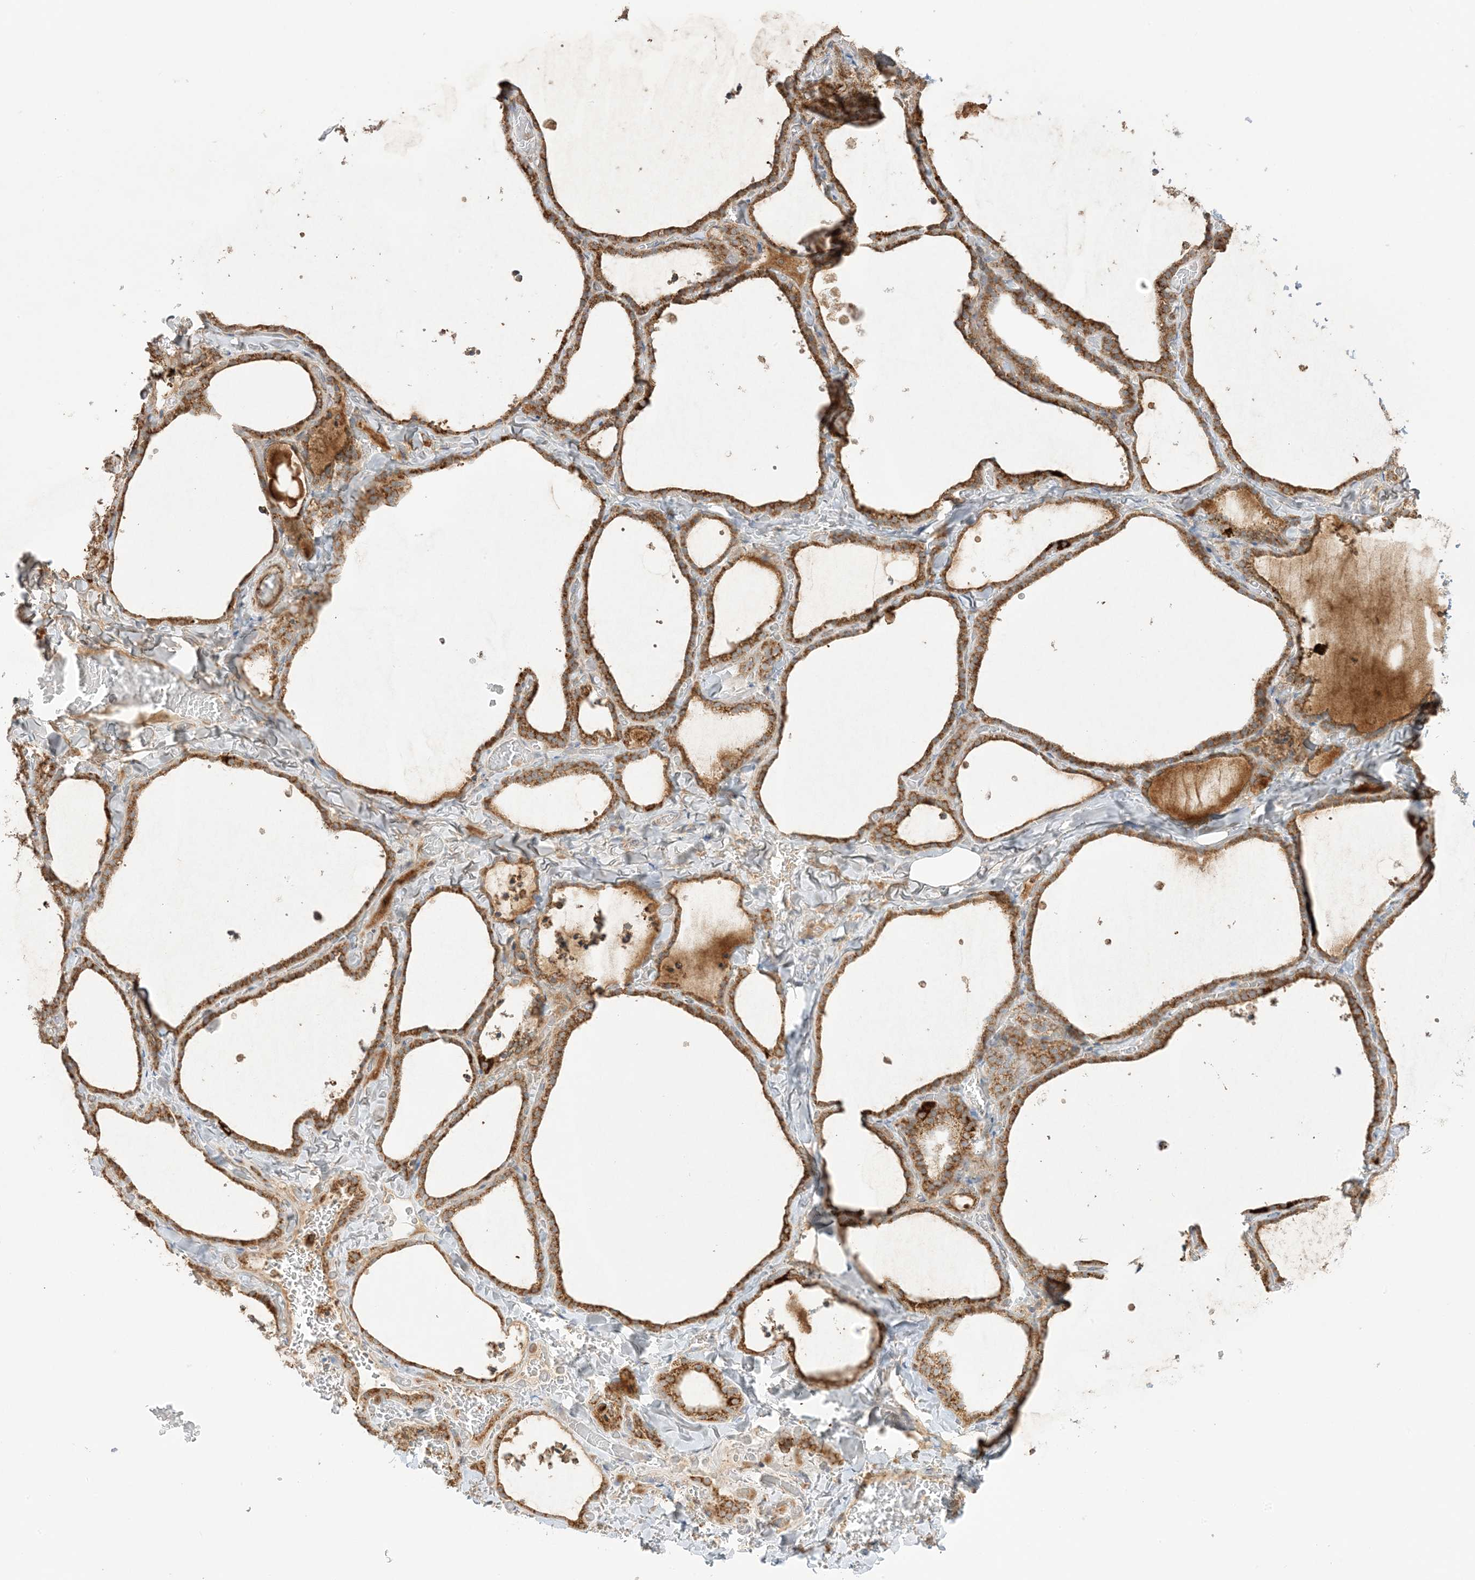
{"staining": {"intensity": "strong", "quantity": ">75%", "location": "cytoplasmic/membranous"}, "tissue": "thyroid gland", "cell_type": "Glandular cells", "image_type": "normal", "snomed": [{"axis": "morphology", "description": "Normal tissue, NOS"}, {"axis": "topography", "description": "Thyroid gland"}], "caption": "This is an image of immunohistochemistry (IHC) staining of benign thyroid gland, which shows strong positivity in the cytoplasmic/membranous of glandular cells.", "gene": "N4BP3", "patient": {"sex": "female", "age": 22}}